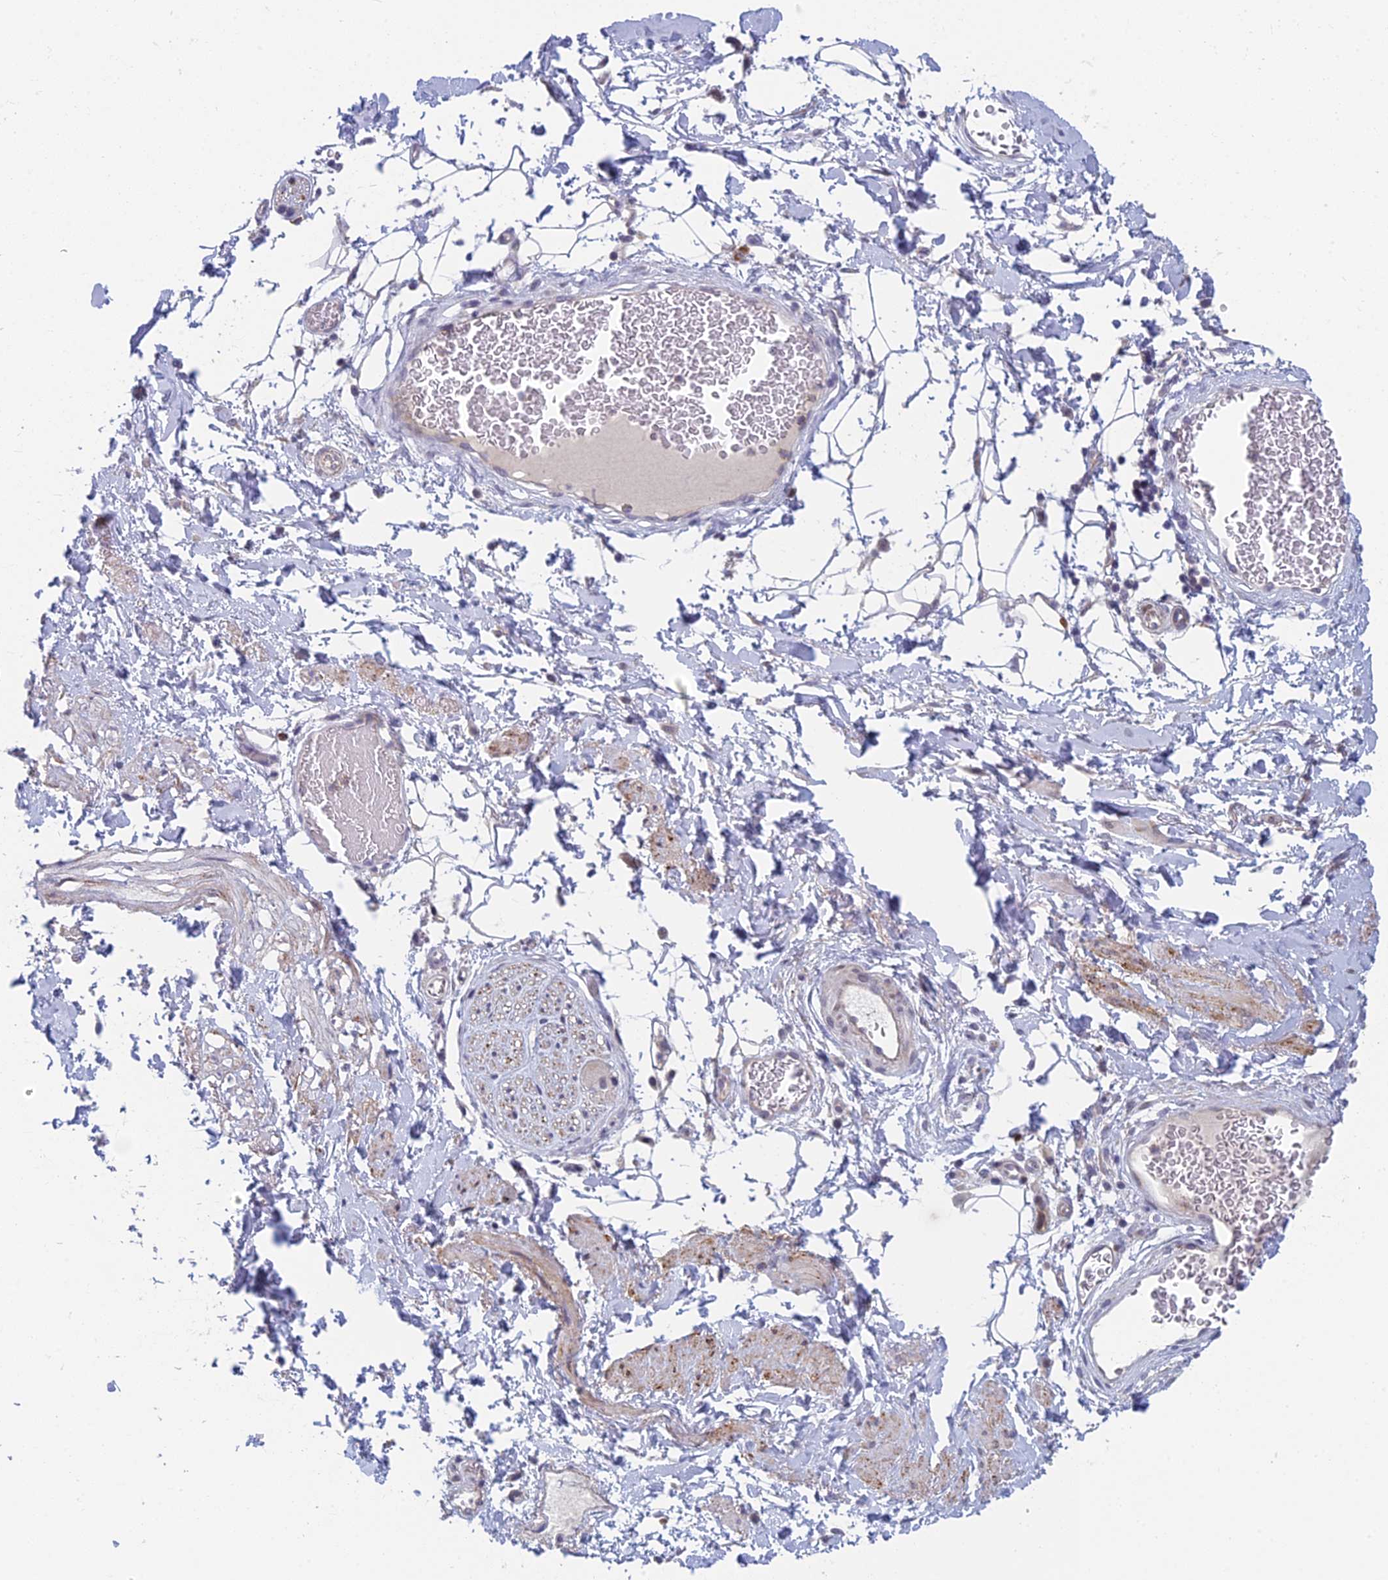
{"staining": {"intensity": "negative", "quantity": "none", "location": "none"}, "tissue": "adipose tissue", "cell_type": "Adipocytes", "image_type": "normal", "snomed": [{"axis": "morphology", "description": "Normal tissue, NOS"}, {"axis": "morphology", "description": "Adenocarcinoma, NOS"}, {"axis": "topography", "description": "Rectum"}, {"axis": "topography", "description": "Vagina"}, {"axis": "topography", "description": "Peripheral nerve tissue"}], "caption": "High power microscopy histopathology image of an IHC photomicrograph of normal adipose tissue, revealing no significant positivity in adipocytes.", "gene": "PPP1R26", "patient": {"sex": "female", "age": 71}}